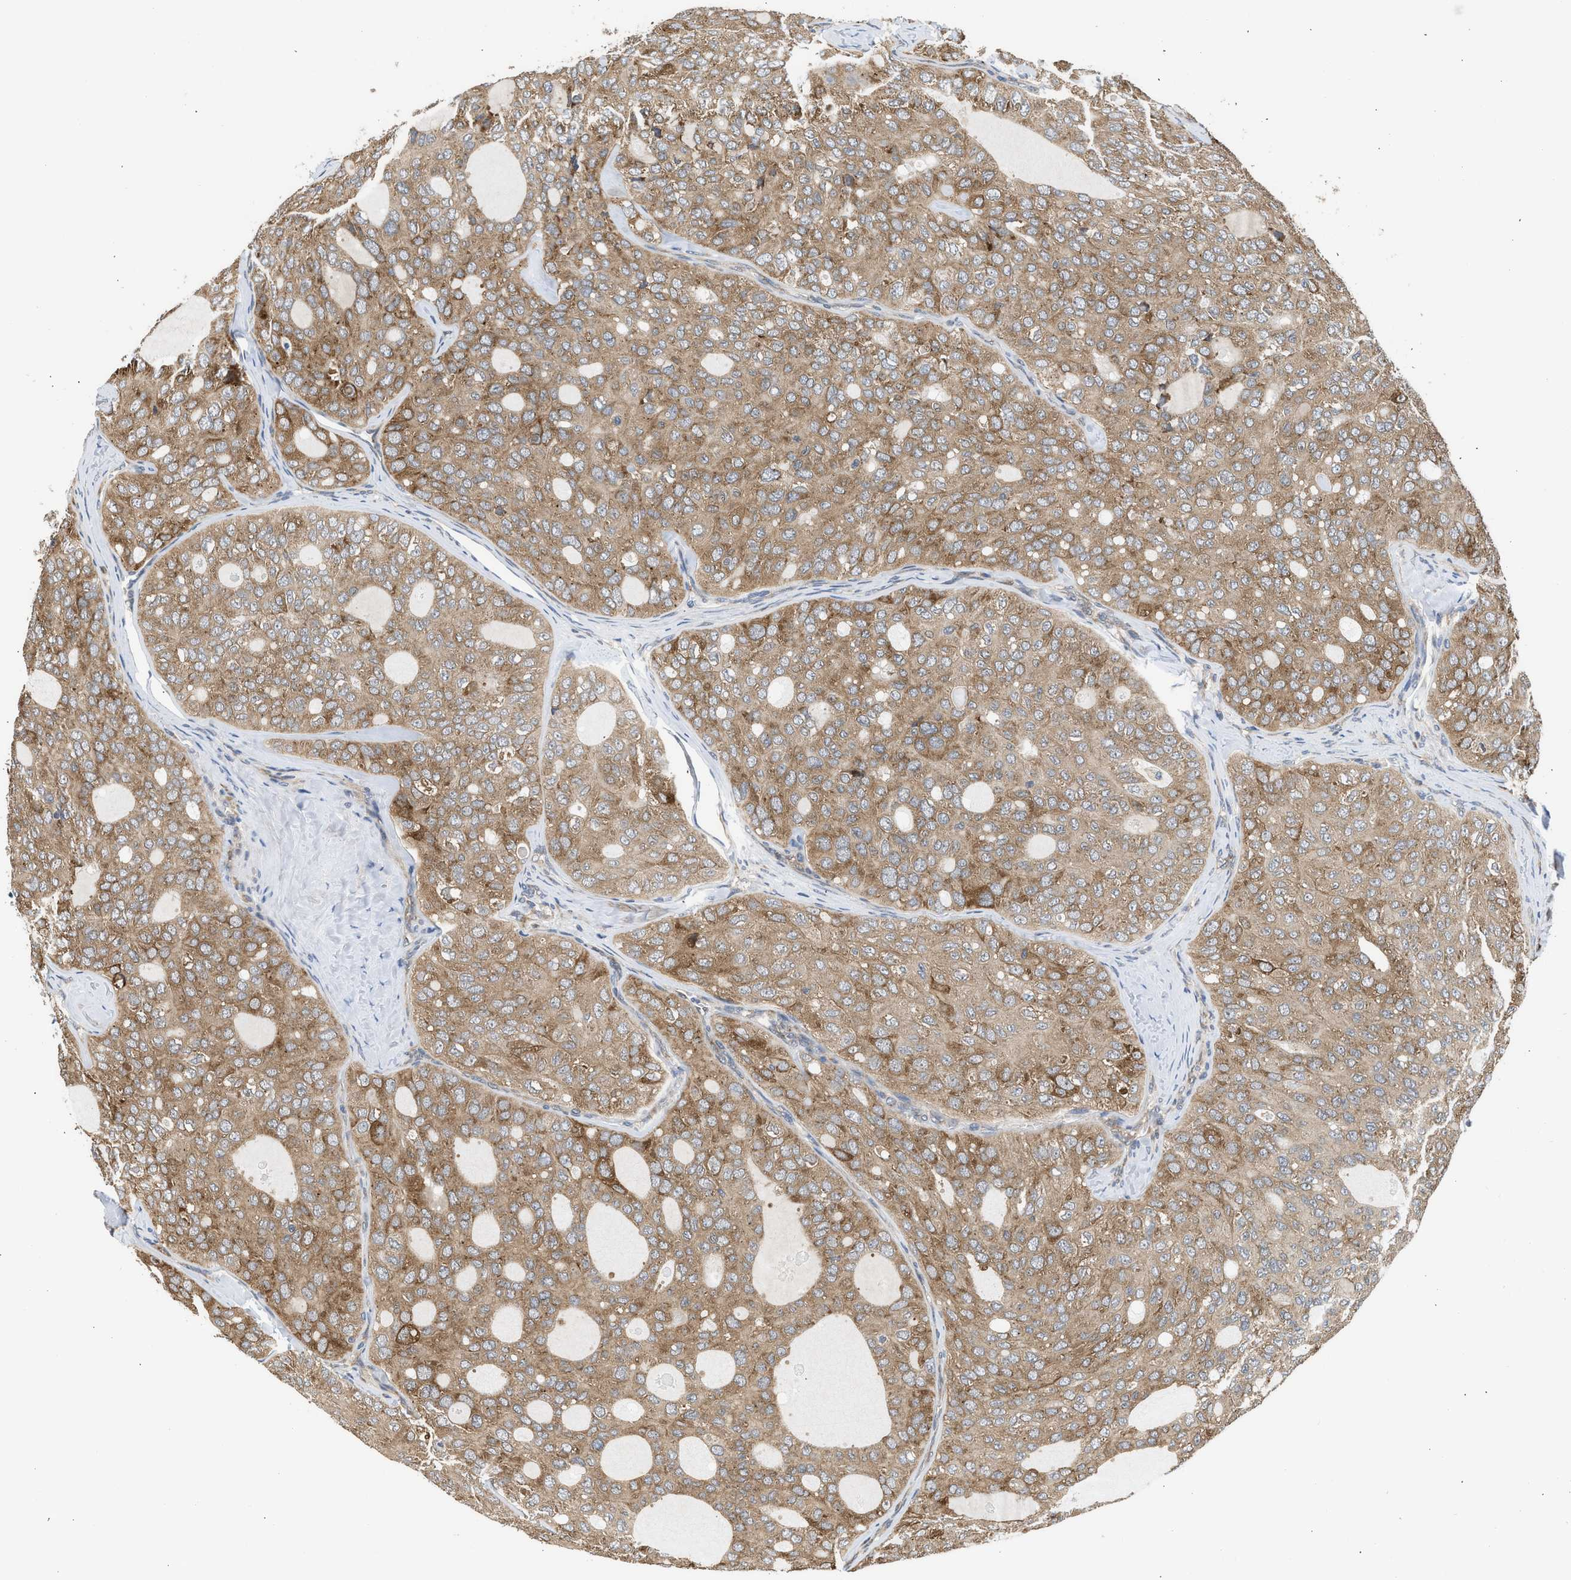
{"staining": {"intensity": "moderate", "quantity": ">75%", "location": "cytoplasmic/membranous"}, "tissue": "thyroid cancer", "cell_type": "Tumor cells", "image_type": "cancer", "snomed": [{"axis": "morphology", "description": "Follicular adenoma carcinoma, NOS"}, {"axis": "topography", "description": "Thyroid gland"}], "caption": "The photomicrograph reveals a brown stain indicating the presence of a protein in the cytoplasmic/membranous of tumor cells in thyroid cancer. The staining is performed using DAB brown chromogen to label protein expression. The nuclei are counter-stained blue using hematoxylin.", "gene": "POLG2", "patient": {"sex": "male", "age": 75}}